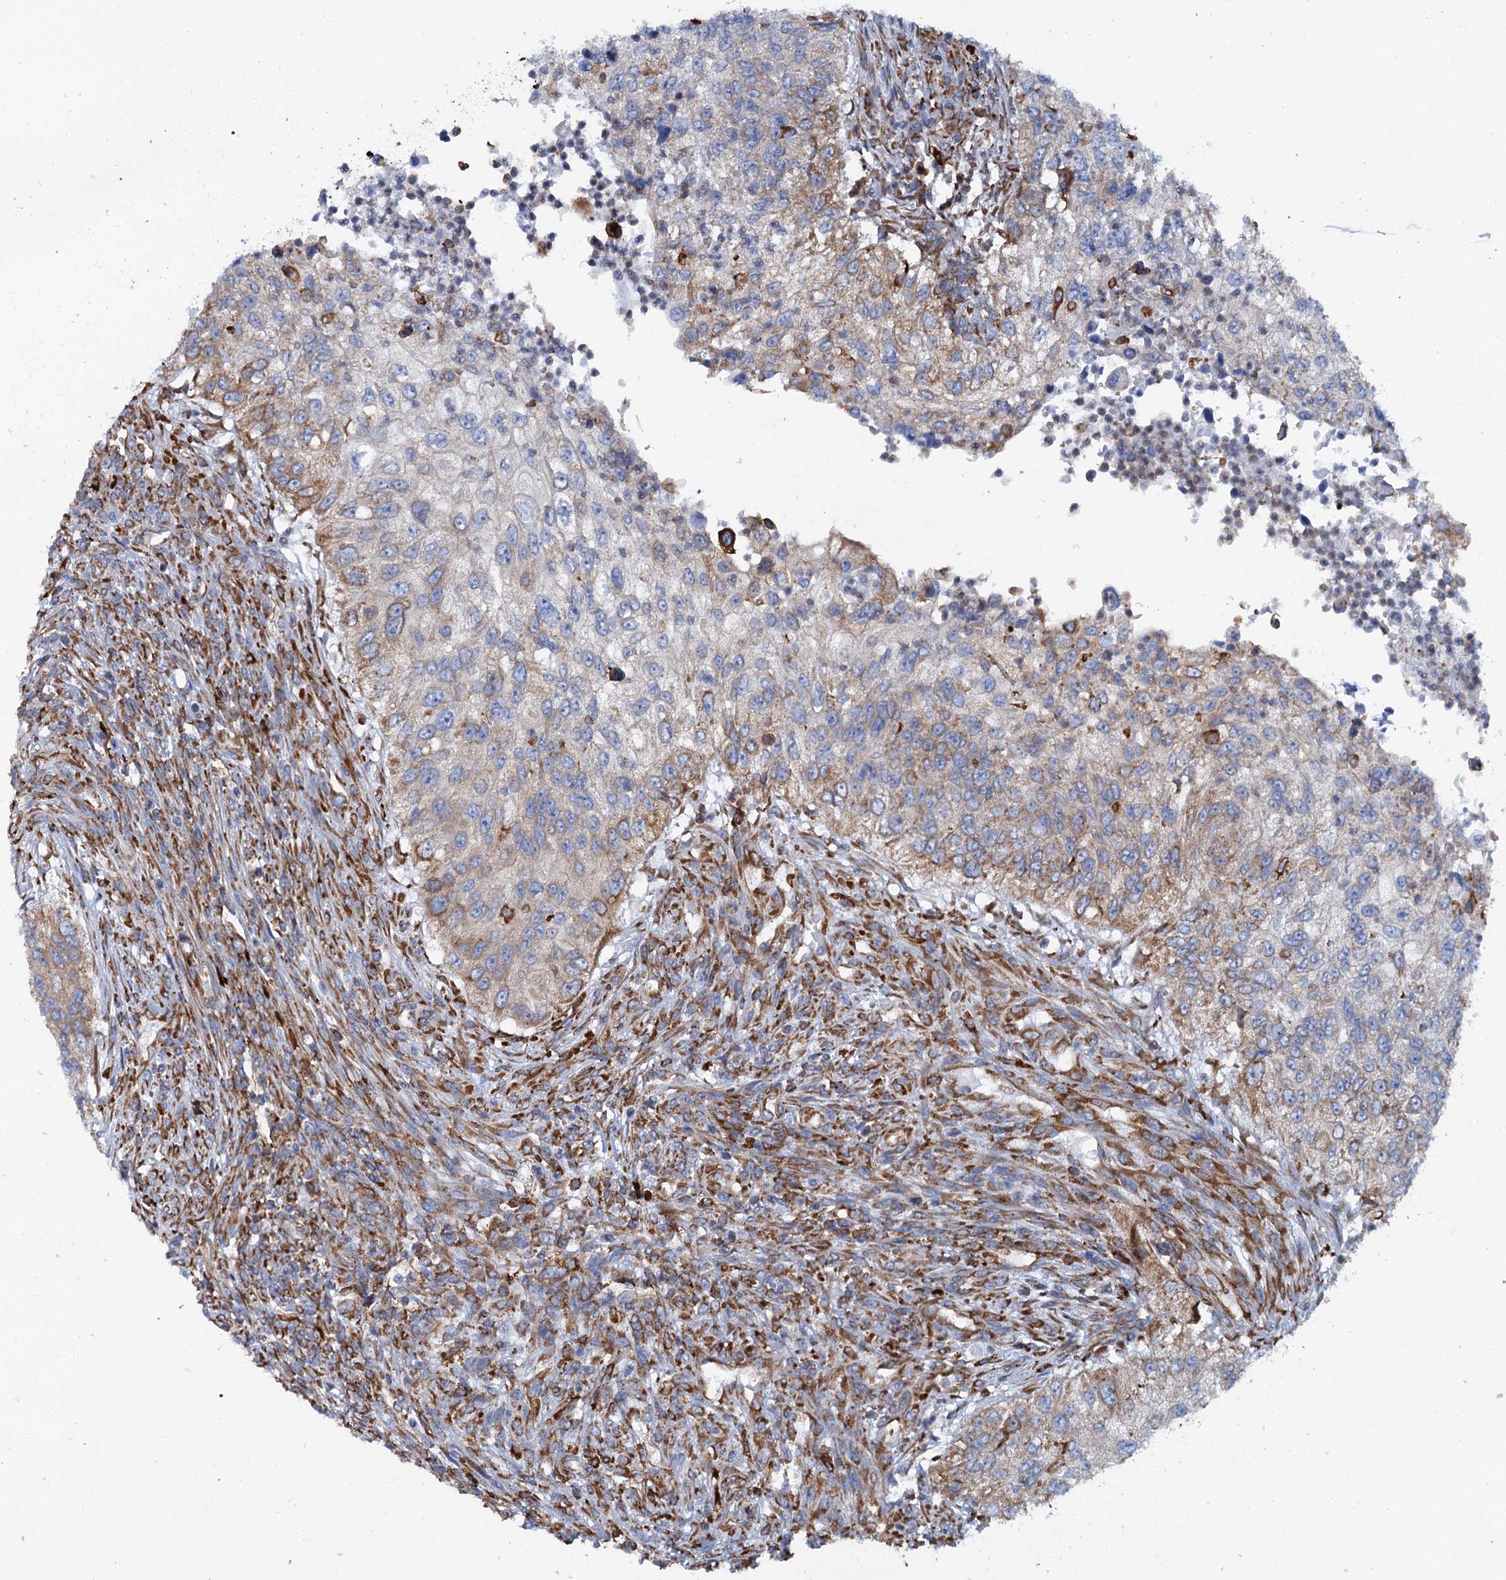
{"staining": {"intensity": "weak", "quantity": "25%-75%", "location": "cytoplasmic/membranous"}, "tissue": "urothelial cancer", "cell_type": "Tumor cells", "image_type": "cancer", "snomed": [{"axis": "morphology", "description": "Urothelial carcinoma, High grade"}, {"axis": "topography", "description": "Urinary bladder"}], "caption": "Brown immunohistochemical staining in human urothelial cancer reveals weak cytoplasmic/membranous expression in about 25%-75% of tumor cells. (DAB IHC with brightfield microscopy, high magnification).", "gene": "SHE", "patient": {"sex": "female", "age": 60}}